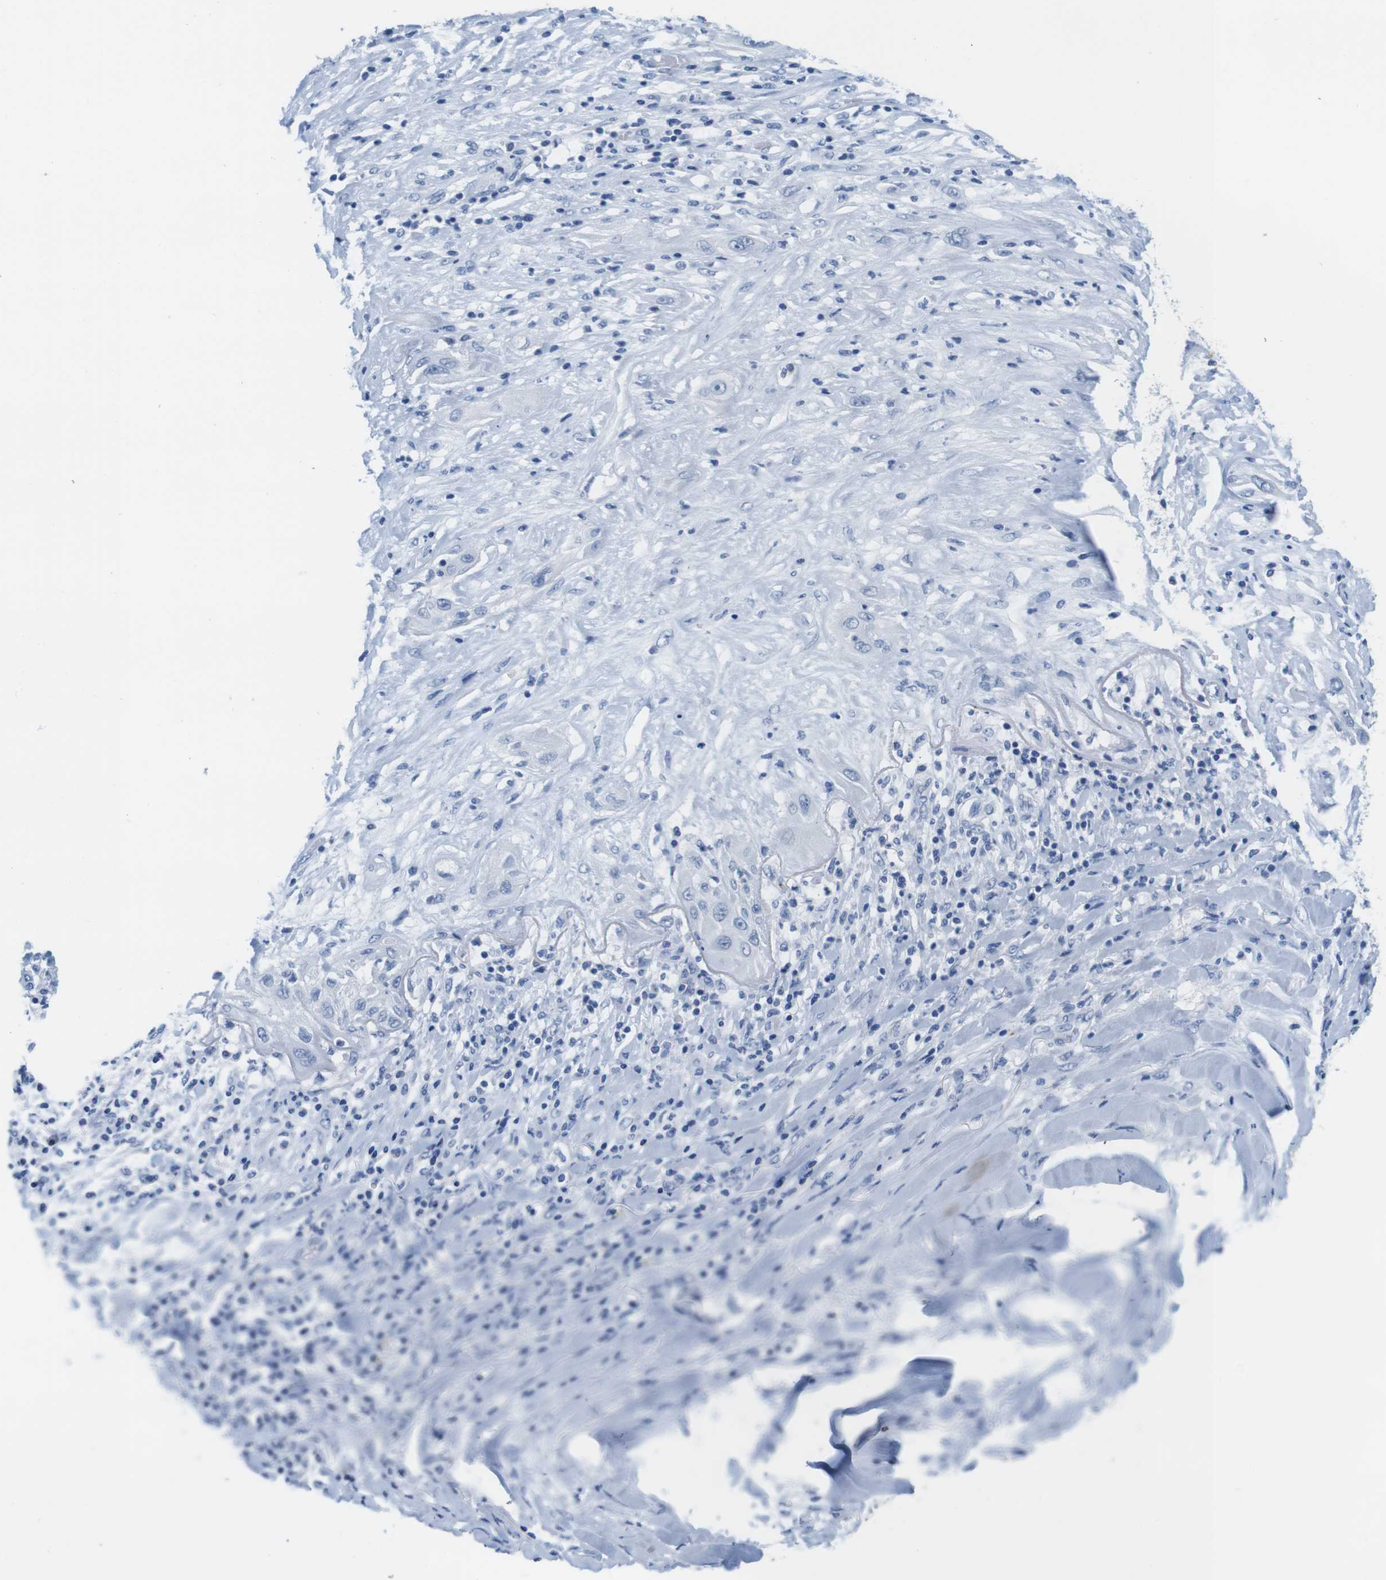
{"staining": {"intensity": "negative", "quantity": "none", "location": "none"}, "tissue": "lung cancer", "cell_type": "Tumor cells", "image_type": "cancer", "snomed": [{"axis": "morphology", "description": "Squamous cell carcinoma, NOS"}, {"axis": "topography", "description": "Lung"}], "caption": "Tumor cells are negative for protein expression in human lung cancer.", "gene": "MAP6", "patient": {"sex": "female", "age": 47}}